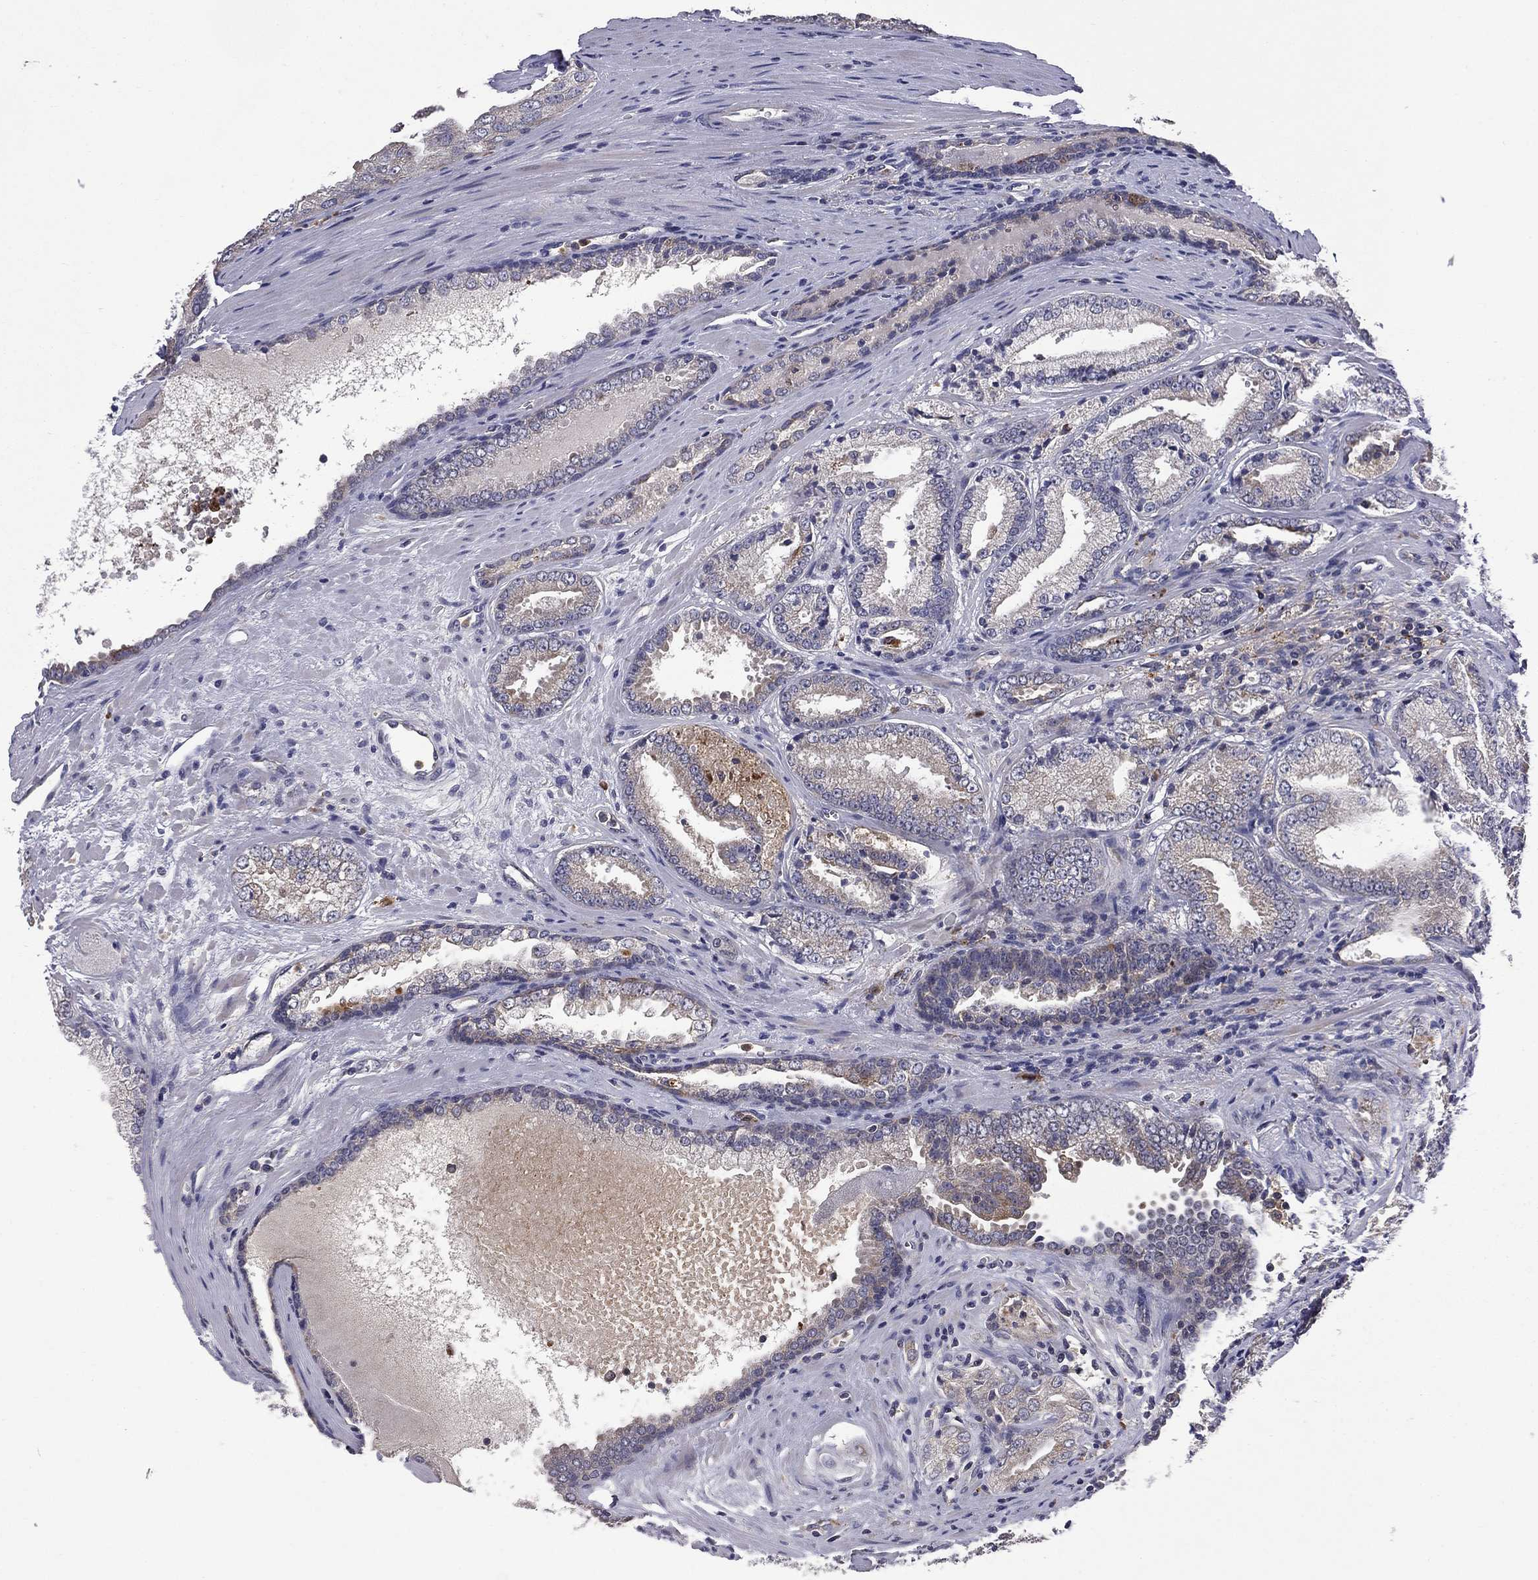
{"staining": {"intensity": "negative", "quantity": "none", "location": "none"}, "tissue": "prostate cancer", "cell_type": "Tumor cells", "image_type": "cancer", "snomed": [{"axis": "morphology", "description": "Adenocarcinoma, NOS"}, {"axis": "morphology", "description": "Adenocarcinoma, High grade"}, {"axis": "topography", "description": "Prostate"}], "caption": "This is a micrograph of immunohistochemistry staining of prostate adenocarcinoma, which shows no expression in tumor cells. (DAB immunohistochemistry visualized using brightfield microscopy, high magnification).", "gene": "CEACAM7", "patient": {"sex": "male", "age": 70}}